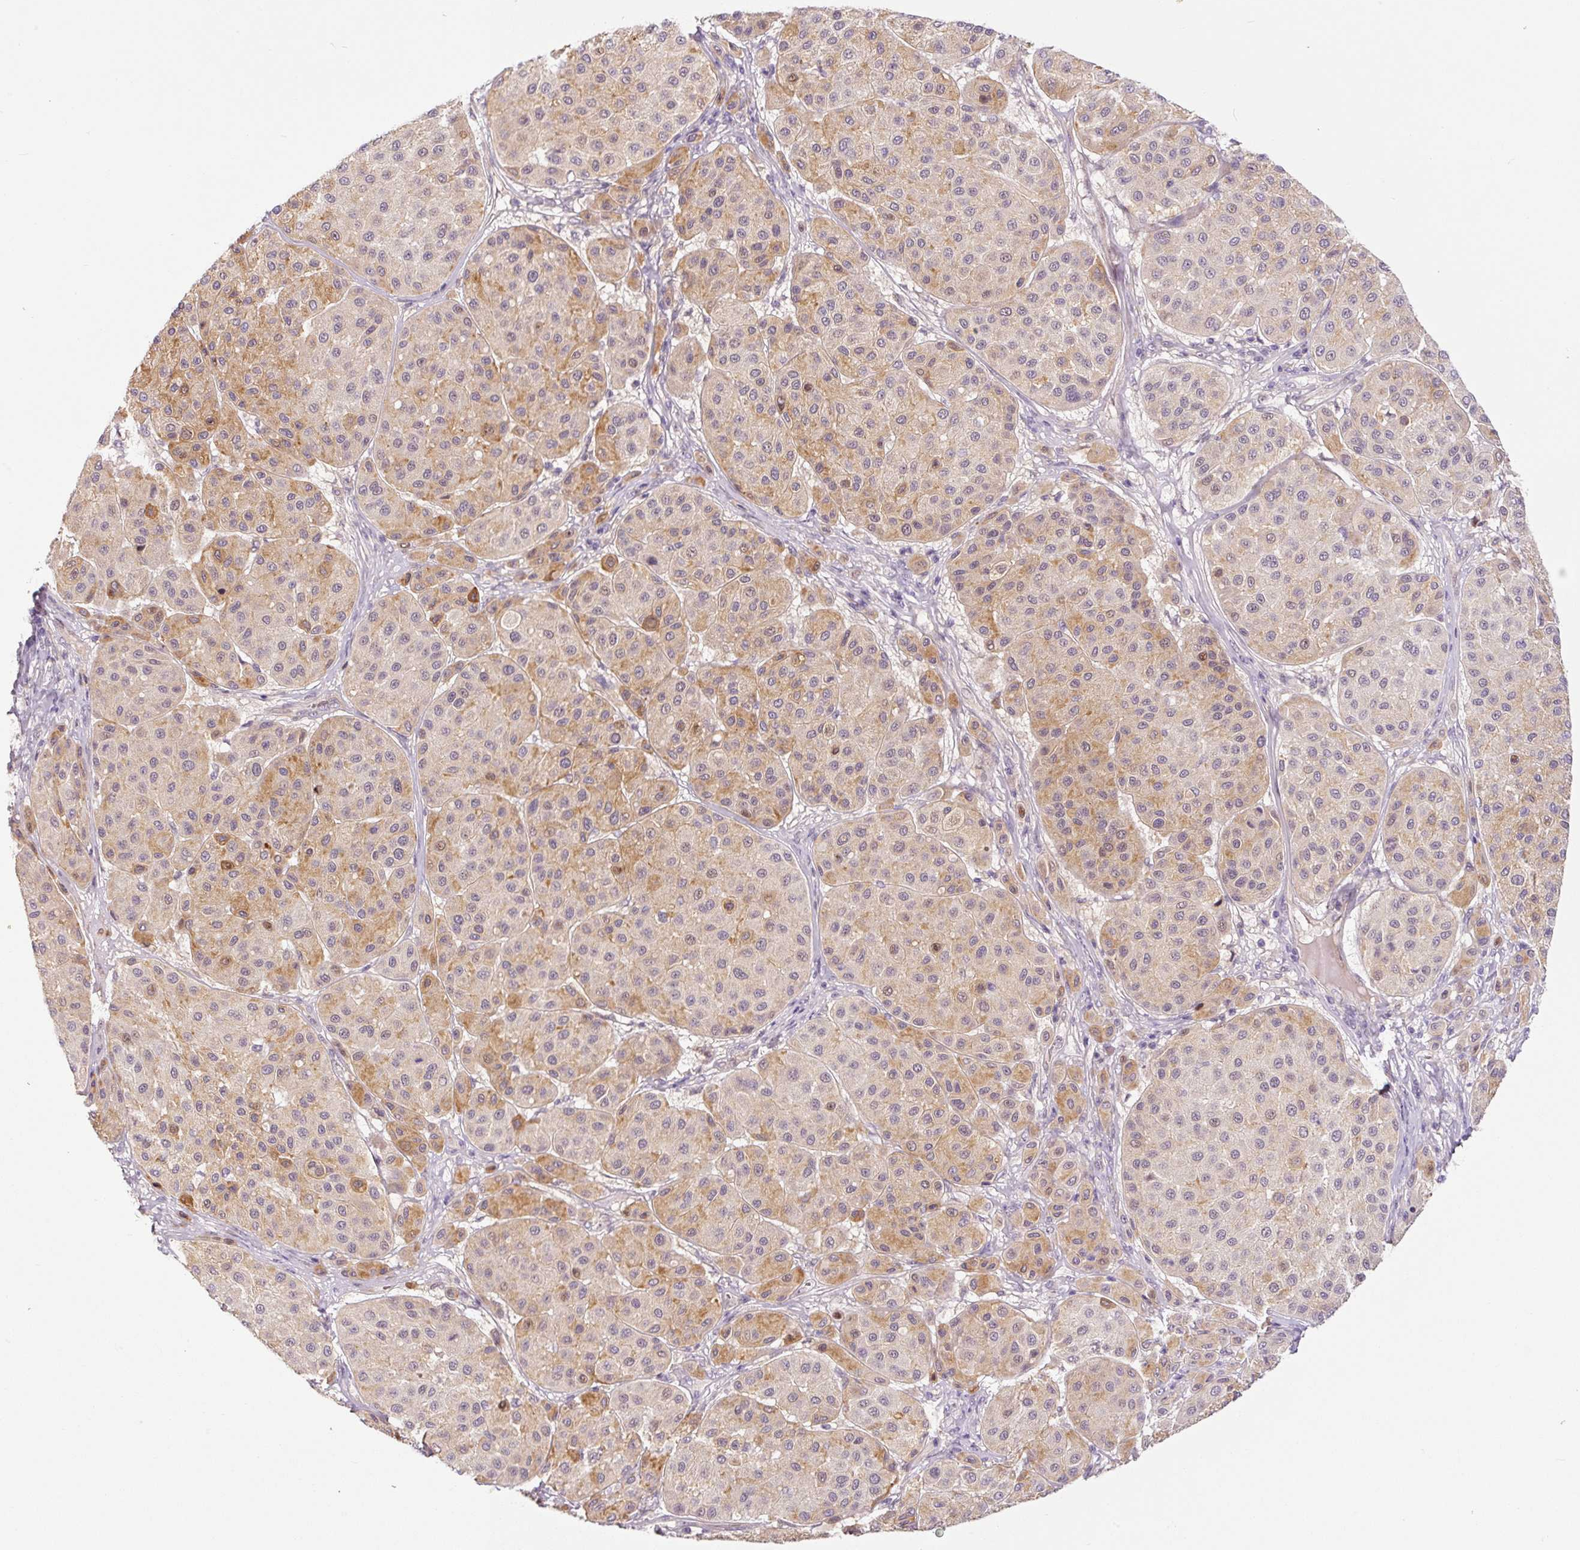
{"staining": {"intensity": "moderate", "quantity": "25%-75%", "location": "cytoplasmic/membranous"}, "tissue": "melanoma", "cell_type": "Tumor cells", "image_type": "cancer", "snomed": [{"axis": "morphology", "description": "Malignant melanoma, Metastatic site"}, {"axis": "topography", "description": "Smooth muscle"}], "caption": "Protein expression analysis of melanoma shows moderate cytoplasmic/membranous staining in about 25%-75% of tumor cells.", "gene": "PRKAA2", "patient": {"sex": "male", "age": 41}}